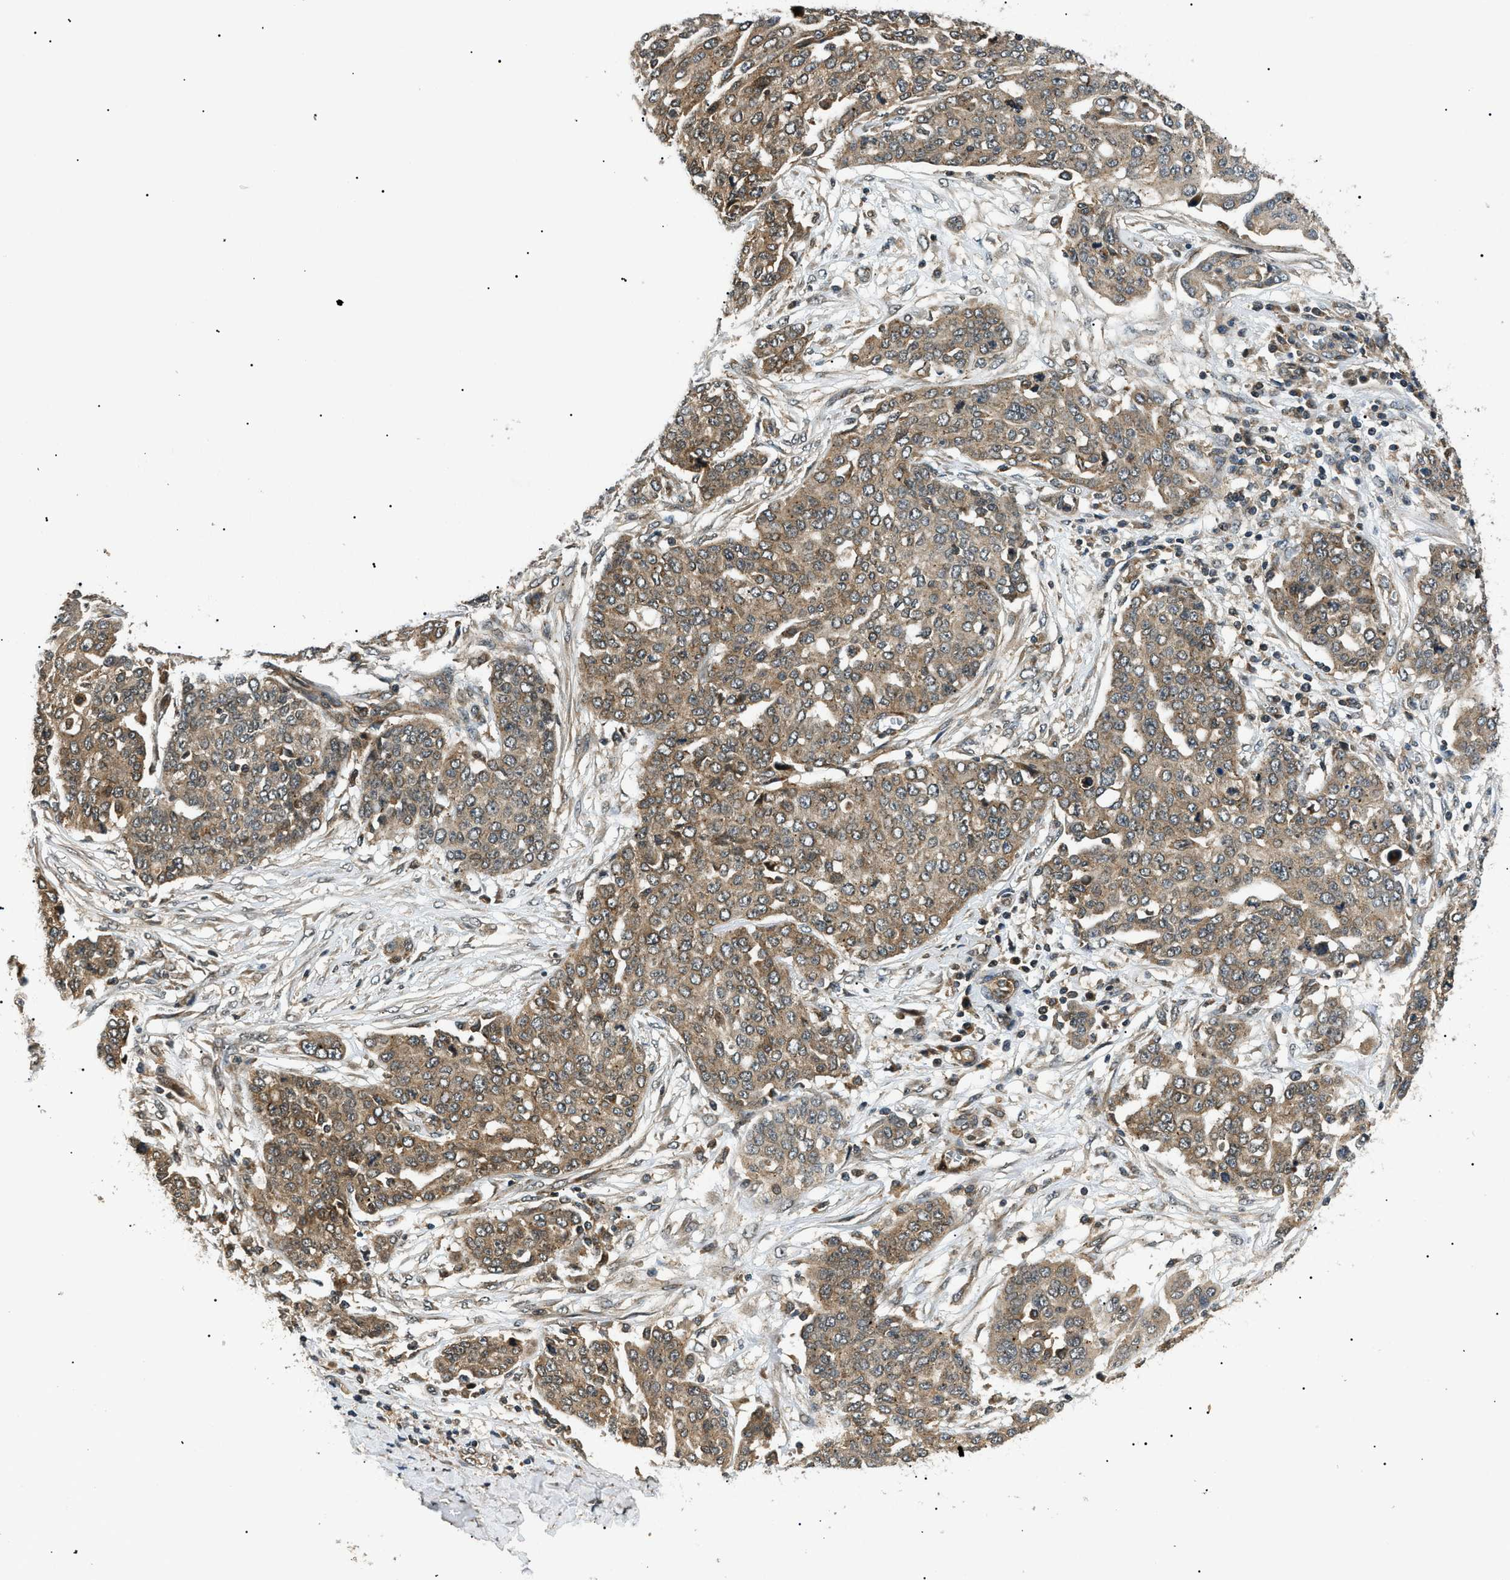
{"staining": {"intensity": "moderate", "quantity": ">75%", "location": "cytoplasmic/membranous"}, "tissue": "ovarian cancer", "cell_type": "Tumor cells", "image_type": "cancer", "snomed": [{"axis": "morphology", "description": "Cystadenocarcinoma, serous, NOS"}, {"axis": "topography", "description": "Soft tissue"}, {"axis": "topography", "description": "Ovary"}], "caption": "IHC histopathology image of neoplastic tissue: human ovarian cancer stained using IHC exhibits medium levels of moderate protein expression localized specifically in the cytoplasmic/membranous of tumor cells, appearing as a cytoplasmic/membranous brown color.", "gene": "ATP6AP1", "patient": {"sex": "female", "age": 57}}